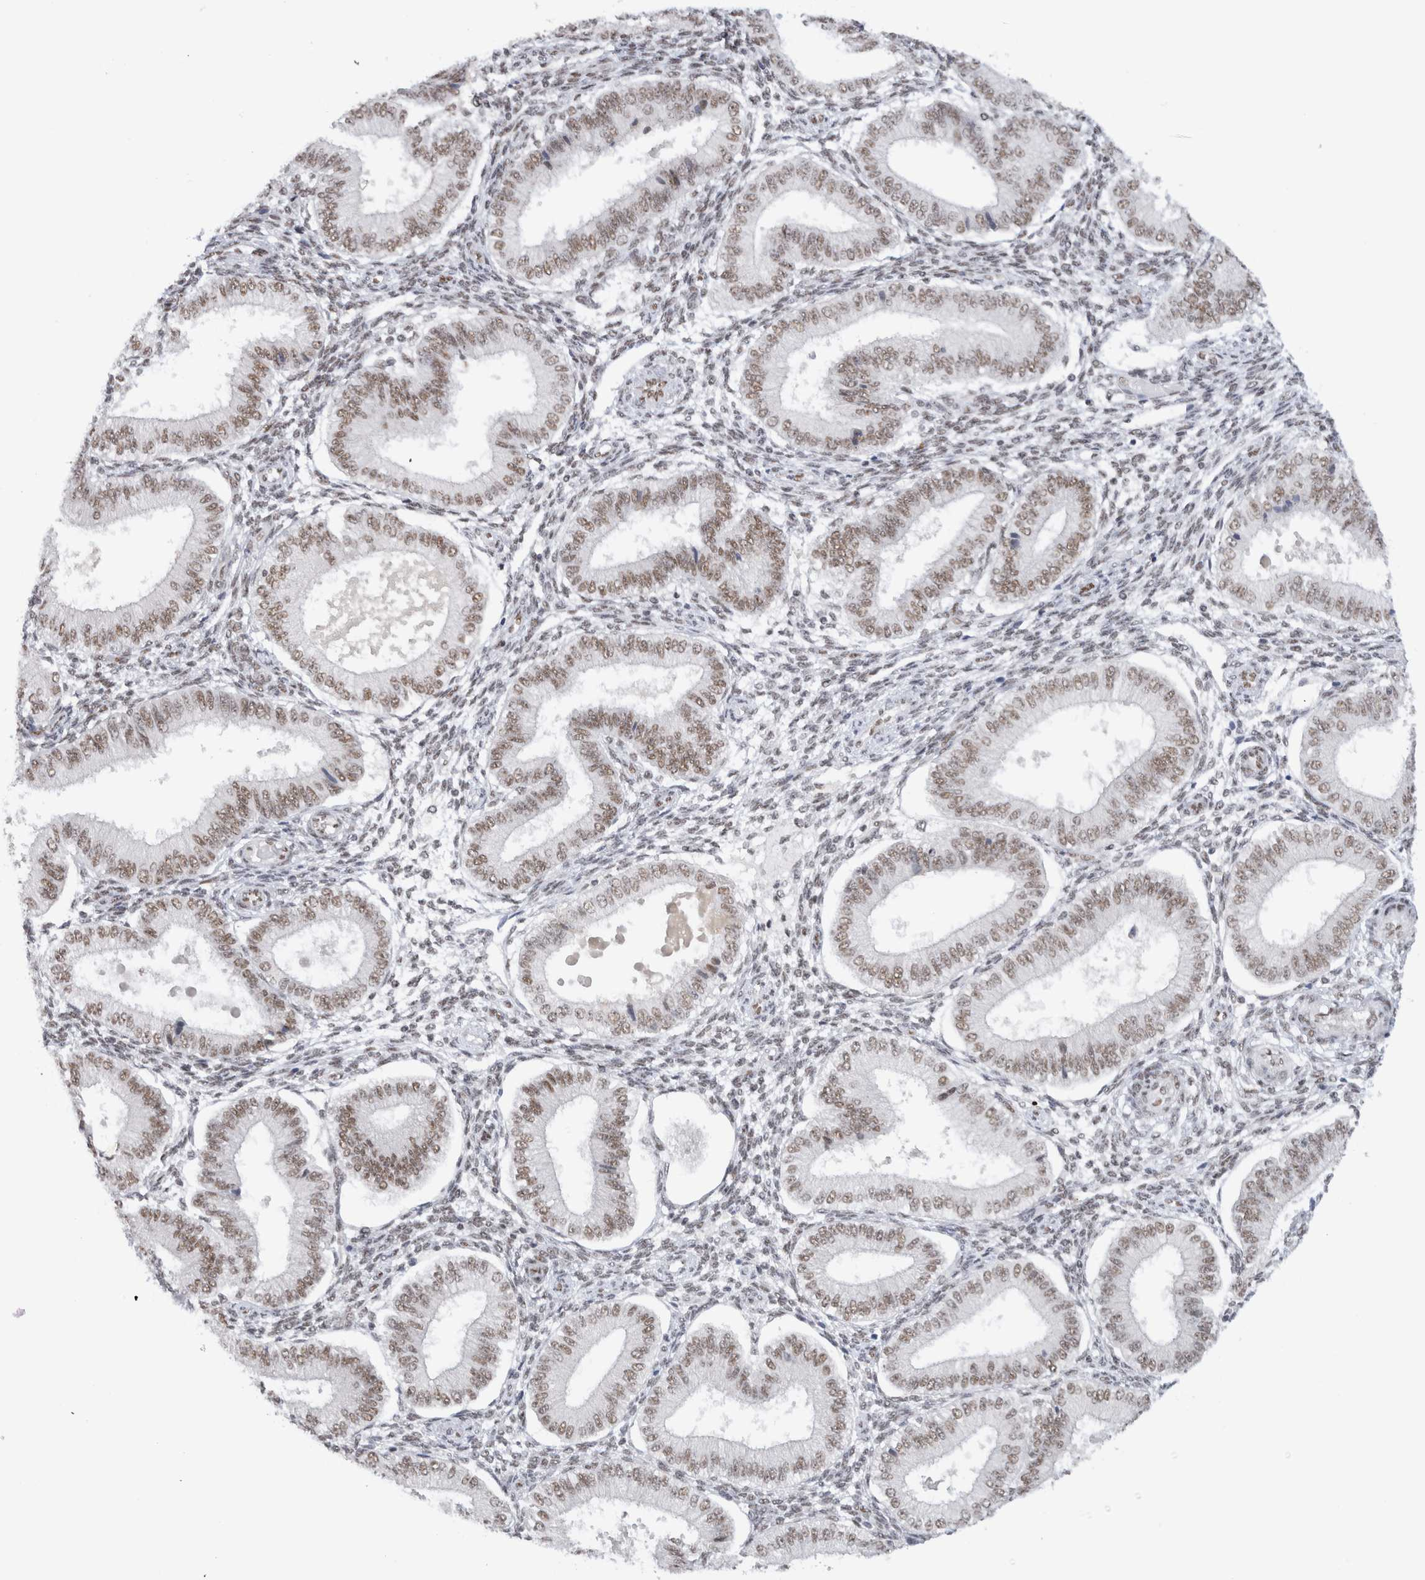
{"staining": {"intensity": "moderate", "quantity": "25%-75%", "location": "nuclear"}, "tissue": "endometrium", "cell_type": "Cells in endometrial stroma", "image_type": "normal", "snomed": [{"axis": "morphology", "description": "Normal tissue, NOS"}, {"axis": "topography", "description": "Endometrium"}], "caption": "Cells in endometrial stroma show medium levels of moderate nuclear expression in about 25%-75% of cells in unremarkable endometrium. (Brightfield microscopy of DAB IHC at high magnification).", "gene": "COPS7A", "patient": {"sex": "female", "age": 39}}